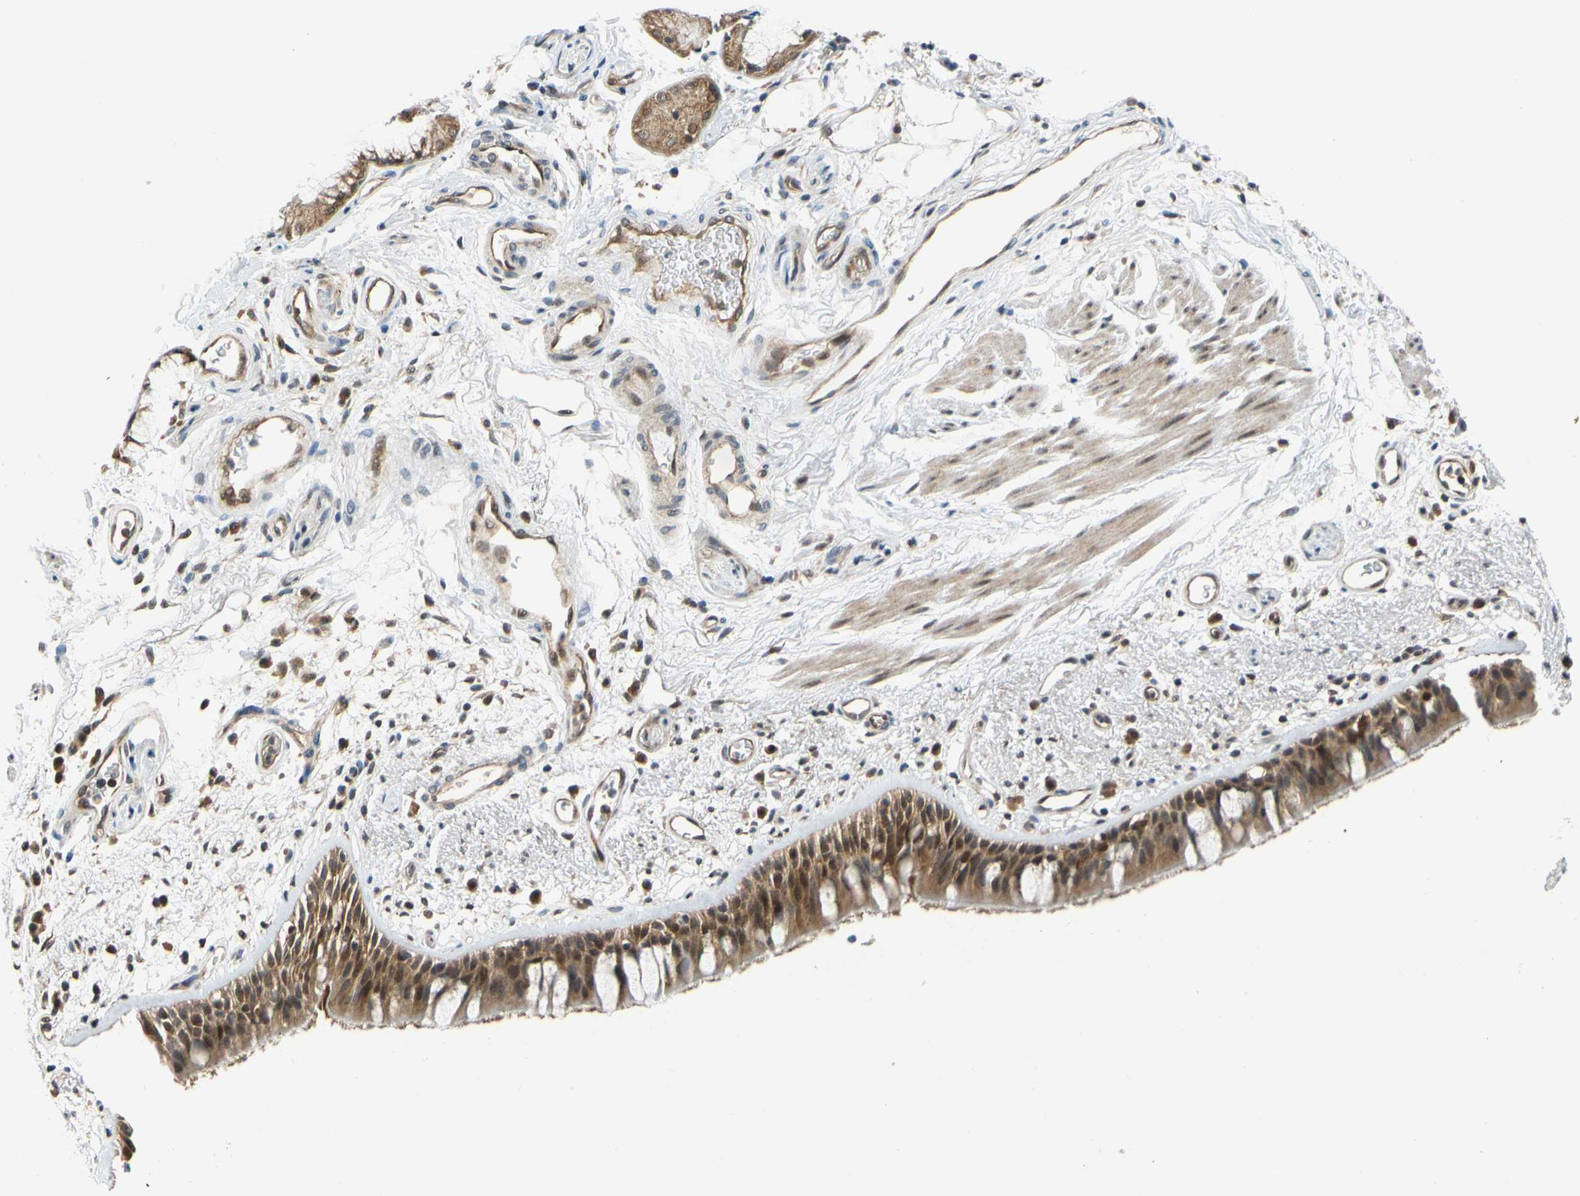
{"staining": {"intensity": "strong", "quantity": ">75%", "location": "cytoplasmic/membranous,nuclear"}, "tissue": "bronchus", "cell_type": "Respiratory epithelial cells", "image_type": "normal", "snomed": [{"axis": "morphology", "description": "Normal tissue, NOS"}, {"axis": "morphology", "description": "Adenocarcinoma, NOS"}, {"axis": "topography", "description": "Bronchus"}, {"axis": "topography", "description": "Lung"}], "caption": "Bronchus stained for a protein shows strong cytoplasmic/membranous,nuclear positivity in respiratory epithelial cells.", "gene": "MAPK9", "patient": {"sex": "female", "age": 54}}